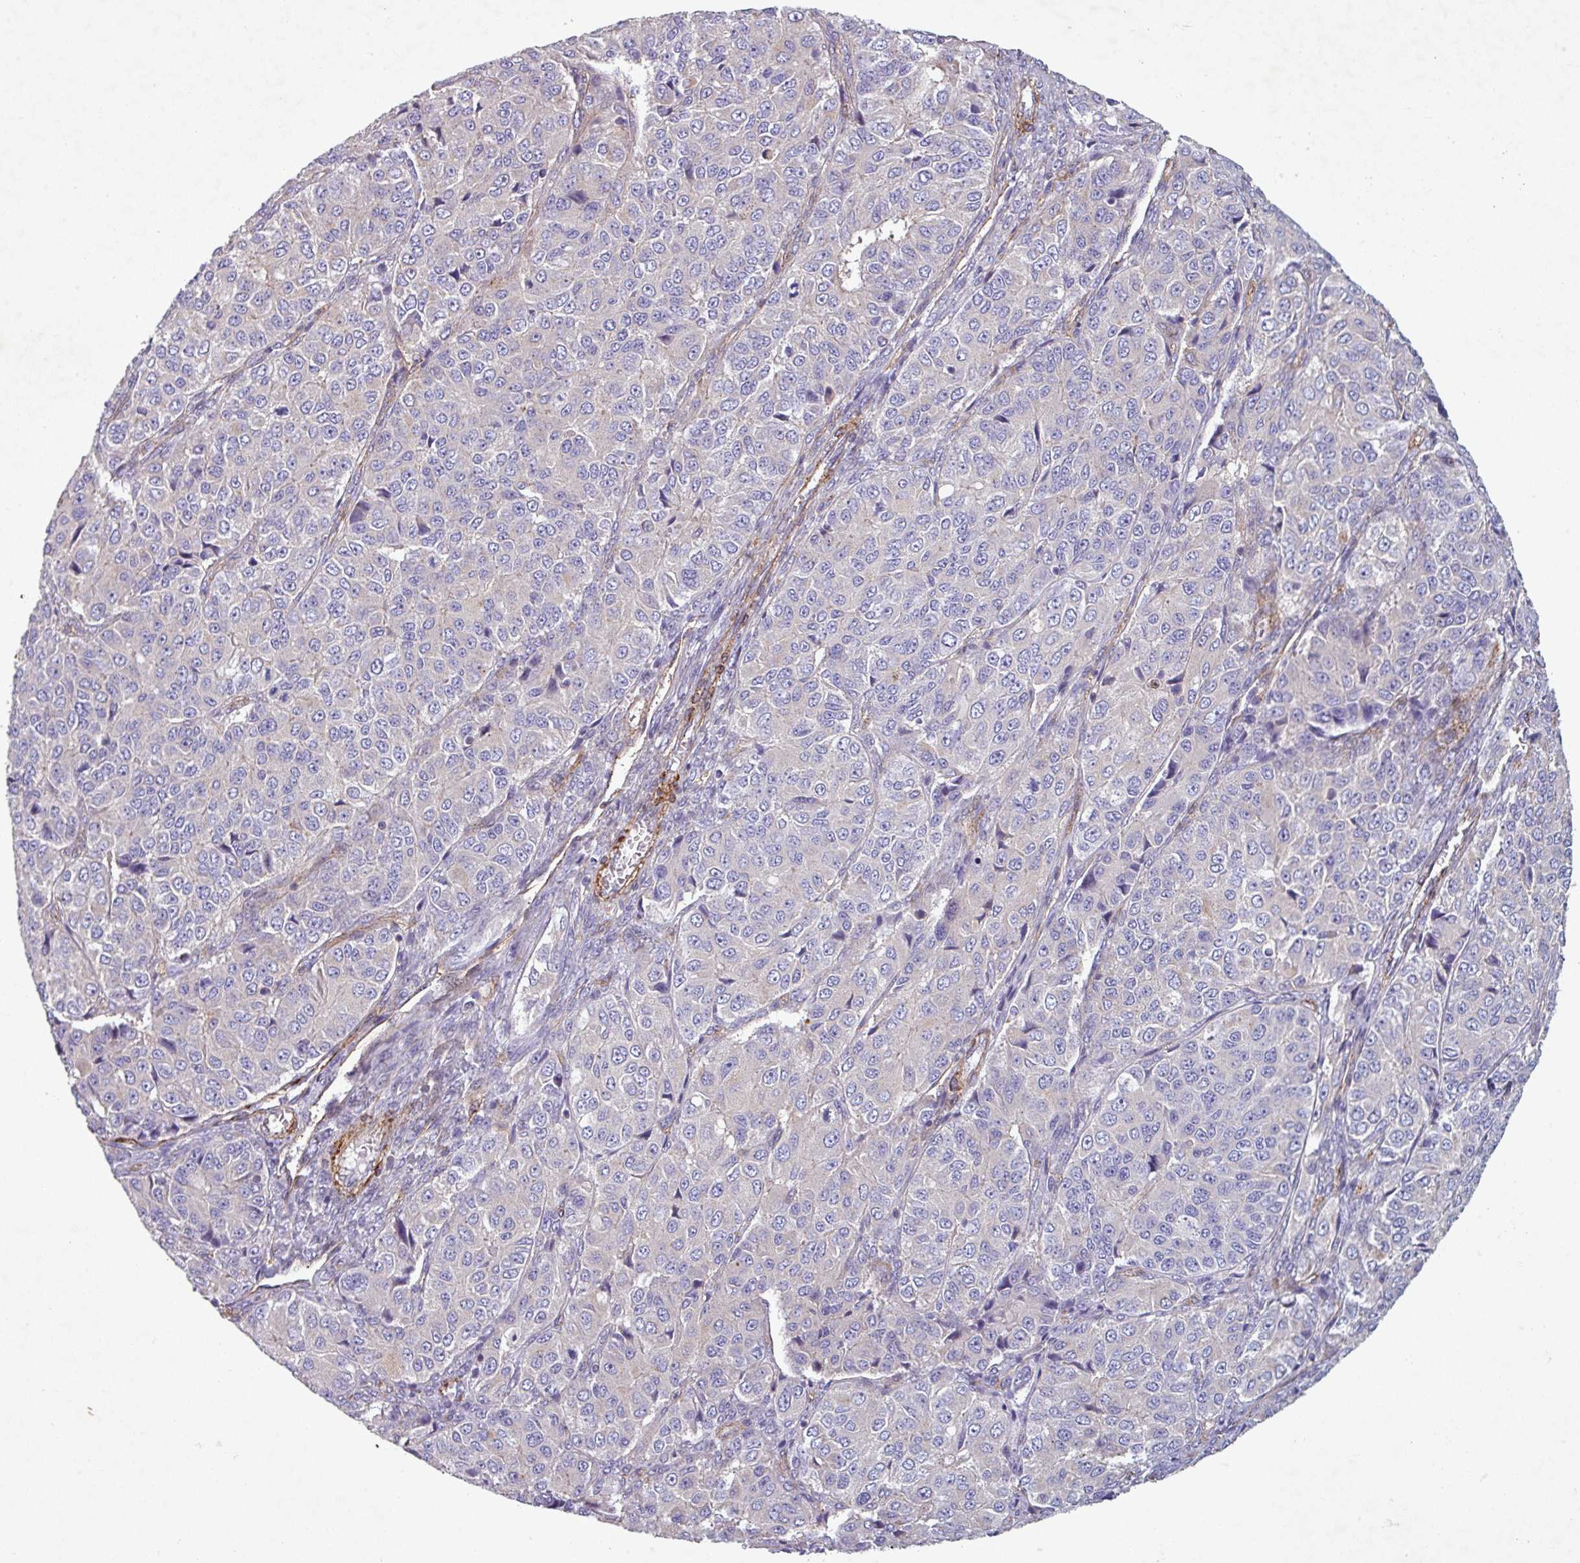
{"staining": {"intensity": "negative", "quantity": "none", "location": "none"}, "tissue": "ovarian cancer", "cell_type": "Tumor cells", "image_type": "cancer", "snomed": [{"axis": "morphology", "description": "Carcinoma, endometroid"}, {"axis": "topography", "description": "Ovary"}], "caption": "Ovarian cancer (endometroid carcinoma) stained for a protein using immunohistochemistry demonstrates no positivity tumor cells.", "gene": "ATP2C2", "patient": {"sex": "female", "age": 51}}